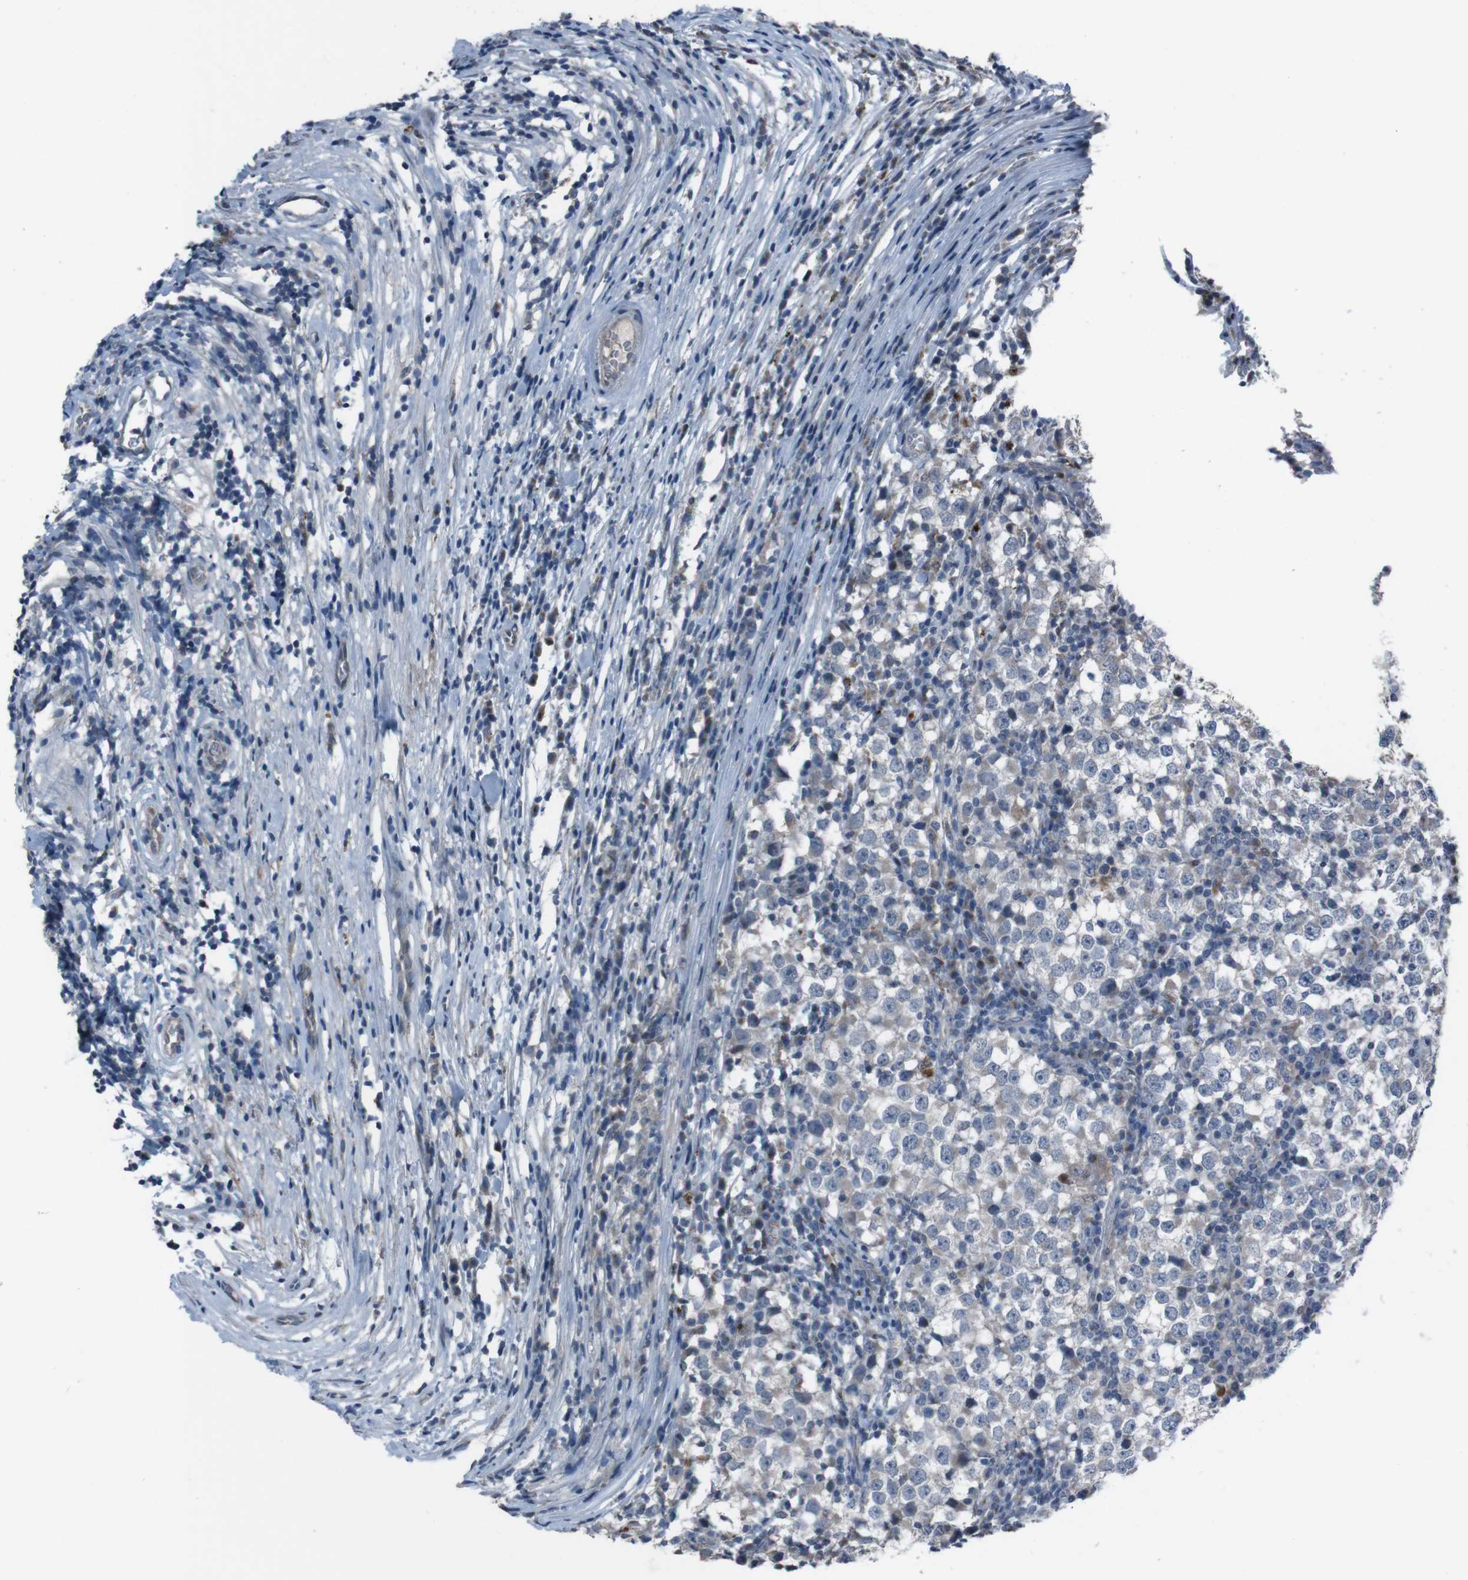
{"staining": {"intensity": "negative", "quantity": "none", "location": "none"}, "tissue": "testis cancer", "cell_type": "Tumor cells", "image_type": "cancer", "snomed": [{"axis": "morphology", "description": "Seminoma, NOS"}, {"axis": "topography", "description": "Testis"}], "caption": "Tumor cells are negative for protein expression in human testis cancer (seminoma).", "gene": "EFNA5", "patient": {"sex": "male", "age": 65}}